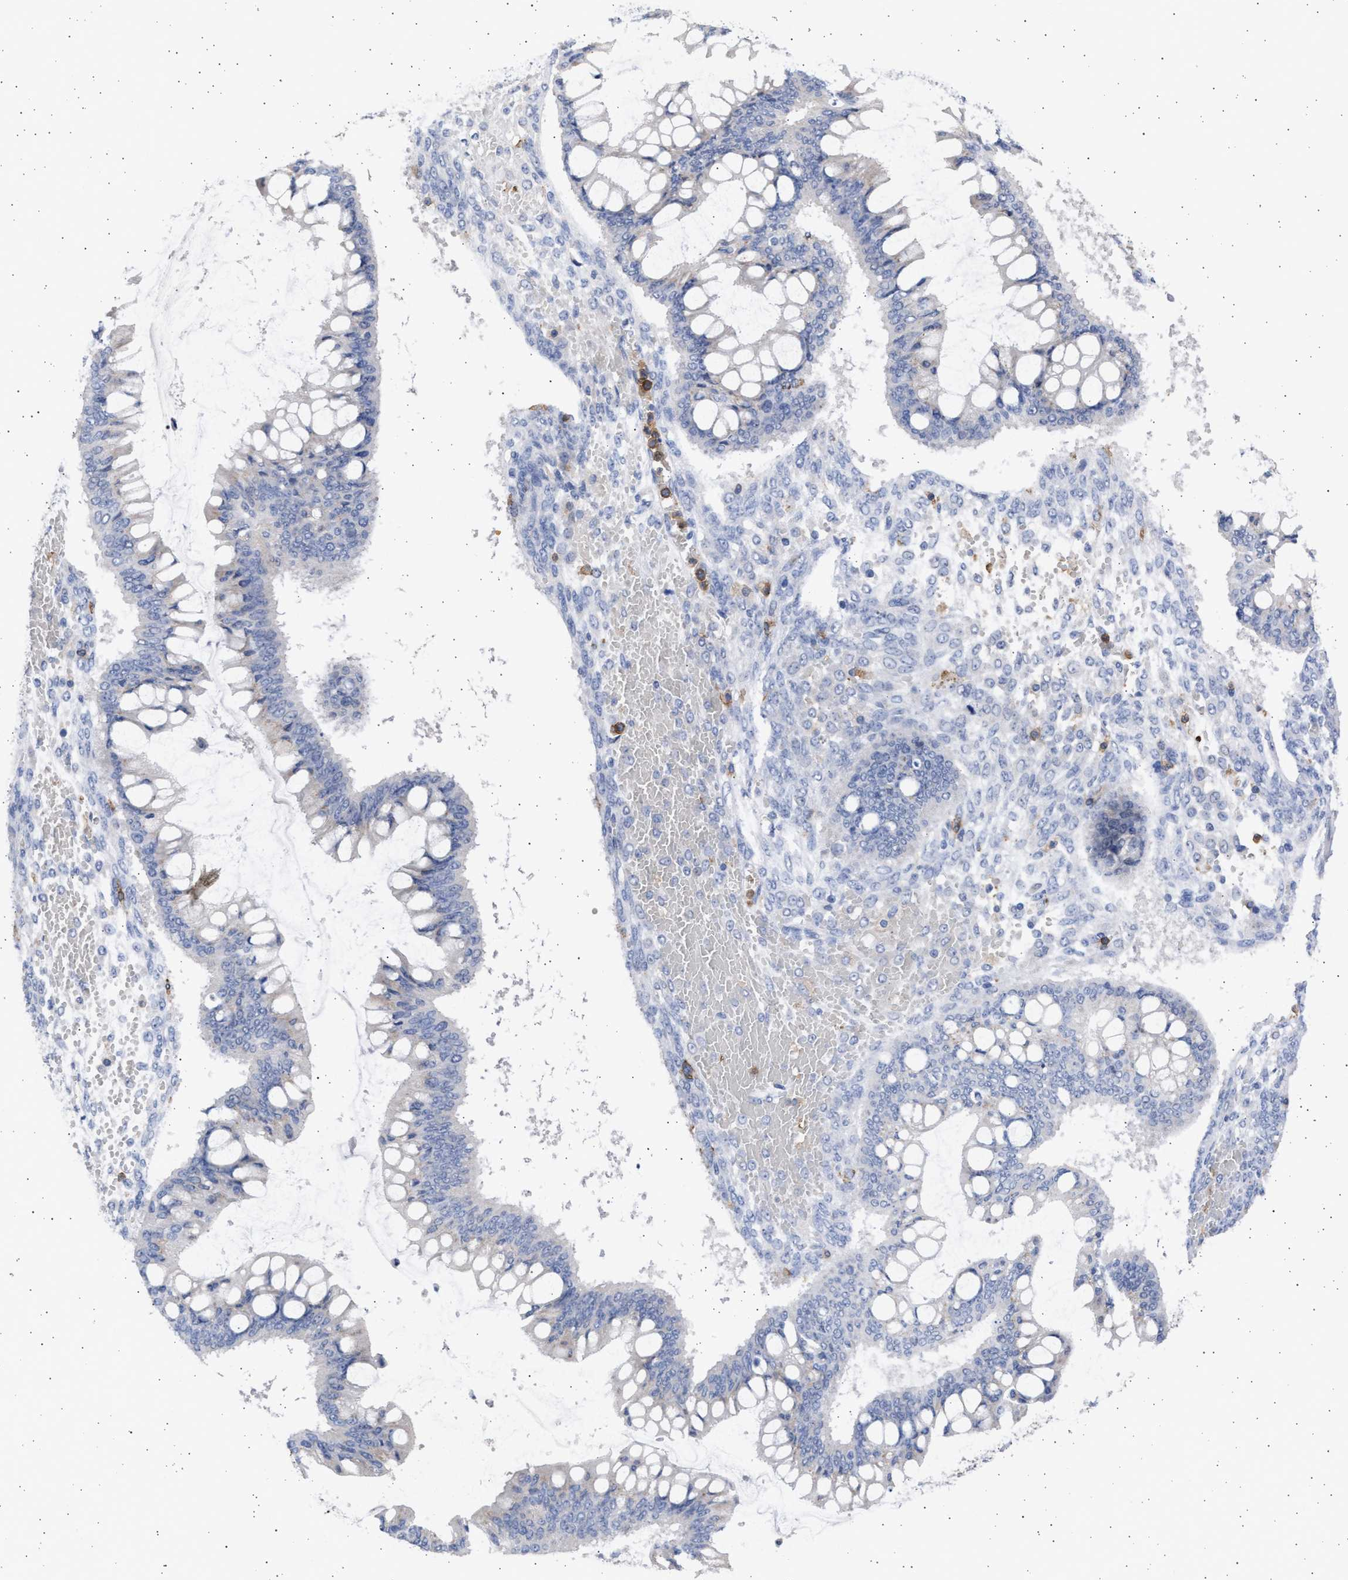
{"staining": {"intensity": "negative", "quantity": "none", "location": "none"}, "tissue": "ovarian cancer", "cell_type": "Tumor cells", "image_type": "cancer", "snomed": [{"axis": "morphology", "description": "Cystadenocarcinoma, mucinous, NOS"}, {"axis": "topography", "description": "Ovary"}], "caption": "This photomicrograph is of ovarian cancer (mucinous cystadenocarcinoma) stained with immunohistochemistry to label a protein in brown with the nuclei are counter-stained blue. There is no positivity in tumor cells.", "gene": "FCER1A", "patient": {"sex": "female", "age": 73}}